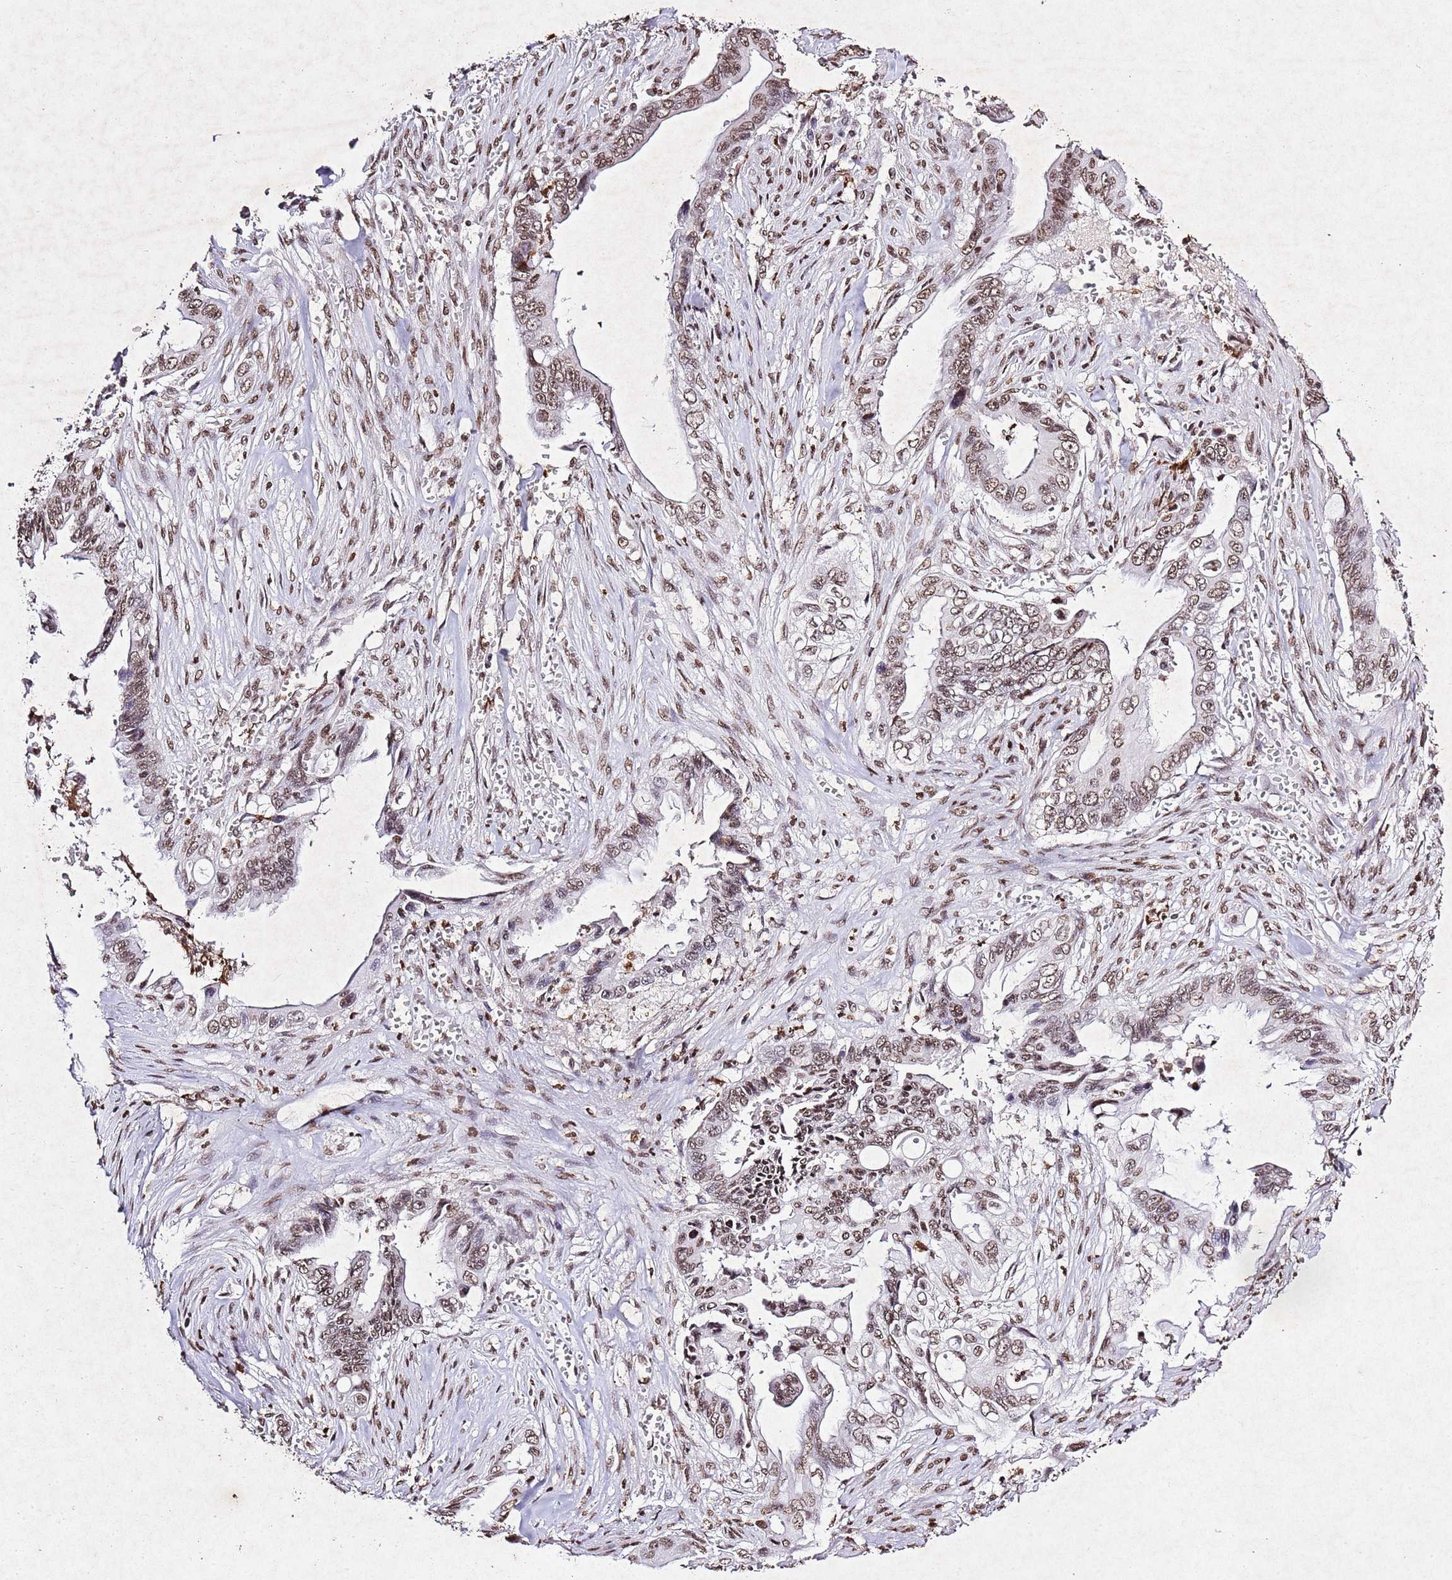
{"staining": {"intensity": "moderate", "quantity": ">75%", "location": "nuclear"}, "tissue": "pancreatic cancer", "cell_type": "Tumor cells", "image_type": "cancer", "snomed": [{"axis": "morphology", "description": "Adenocarcinoma, NOS"}, {"axis": "topography", "description": "Pancreas"}], "caption": "Pancreatic cancer (adenocarcinoma) stained with a brown dye exhibits moderate nuclear positive expression in approximately >75% of tumor cells.", "gene": "BMAL1", "patient": {"sex": "male", "age": 59}}